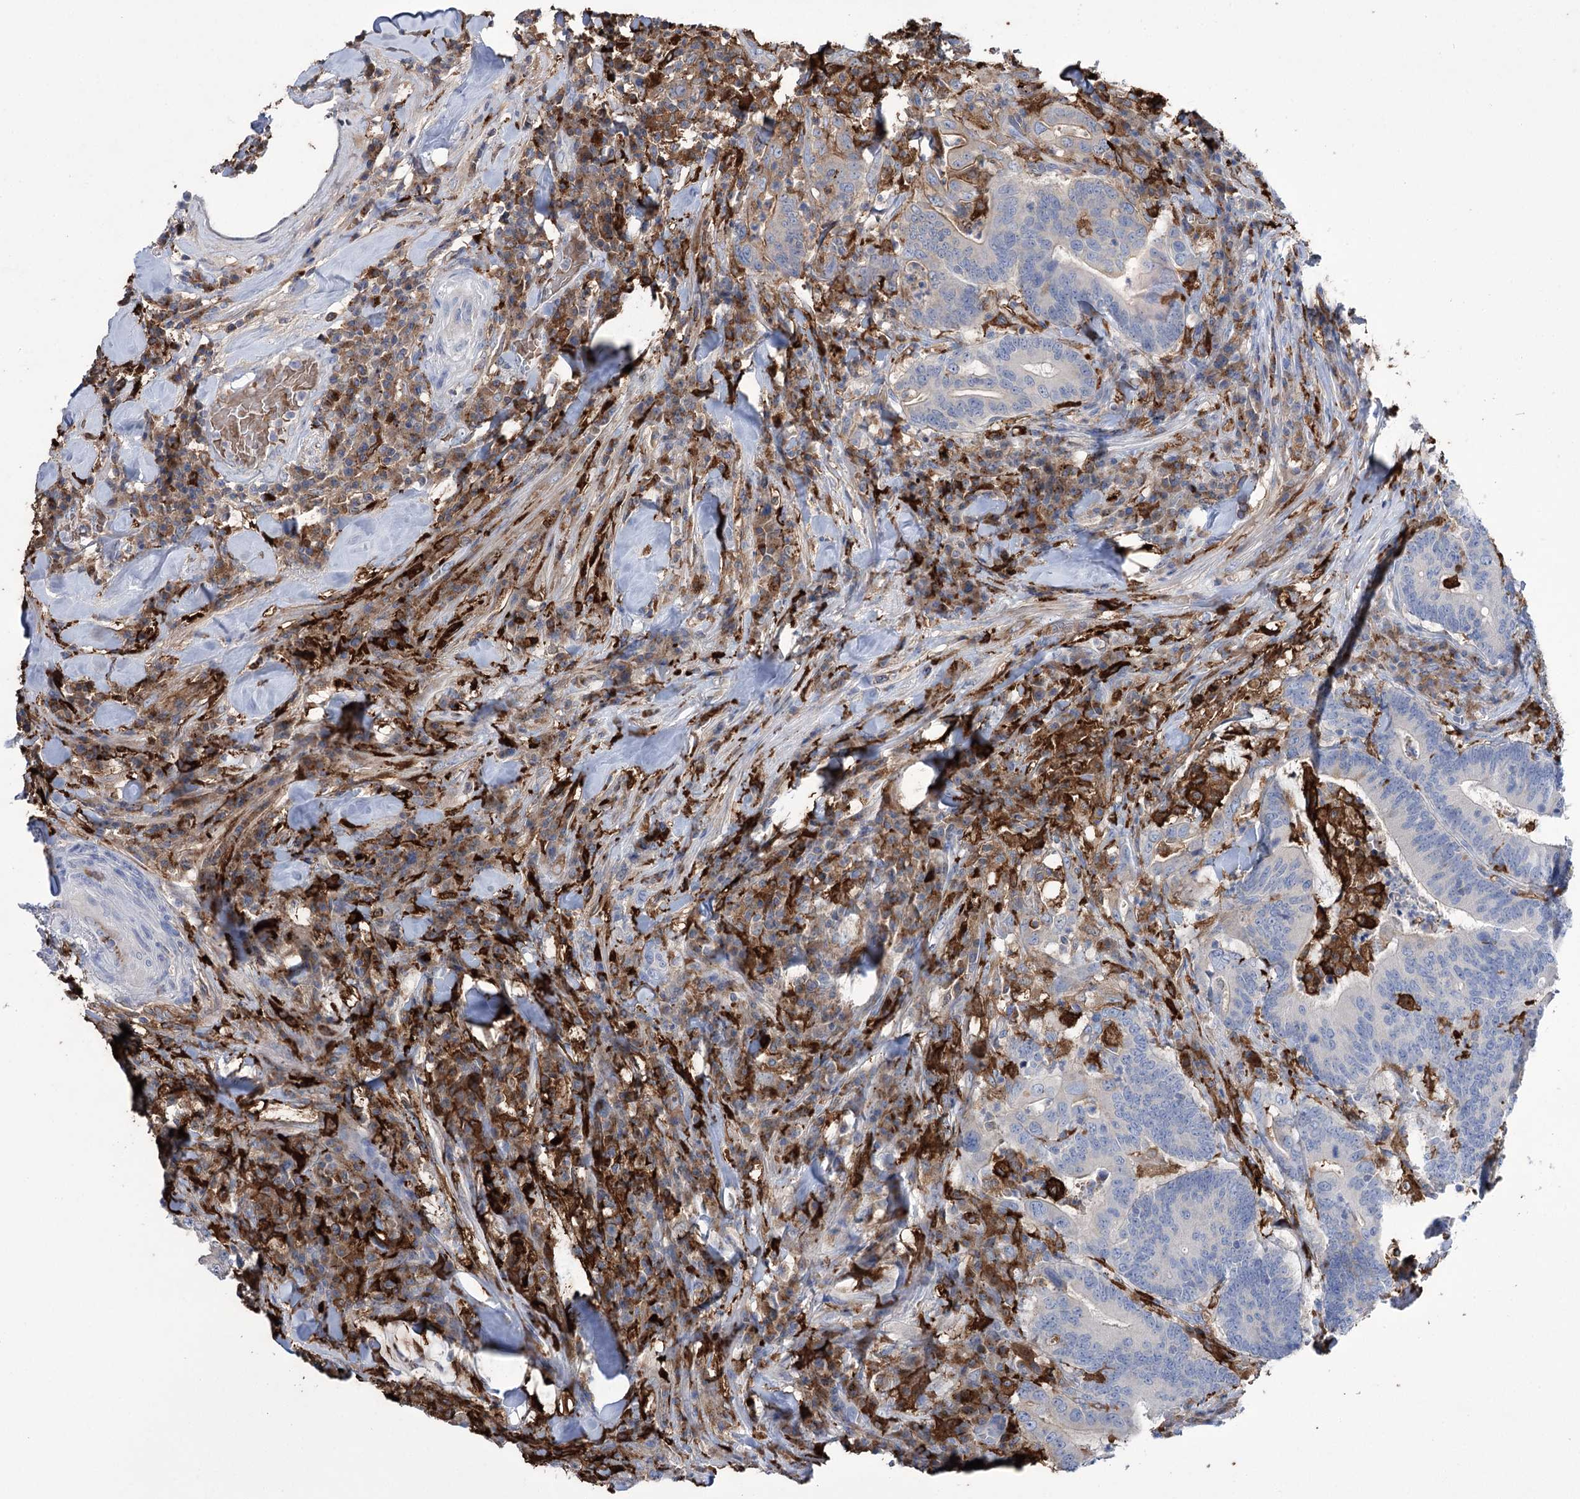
{"staining": {"intensity": "moderate", "quantity": "<25%", "location": "cytoplasmic/membranous"}, "tissue": "colorectal cancer", "cell_type": "Tumor cells", "image_type": "cancer", "snomed": [{"axis": "morphology", "description": "Adenocarcinoma, NOS"}, {"axis": "topography", "description": "Colon"}], "caption": "Human colorectal cancer stained for a protein (brown) demonstrates moderate cytoplasmic/membranous positive staining in about <25% of tumor cells.", "gene": "ZNF622", "patient": {"sex": "female", "age": 66}}